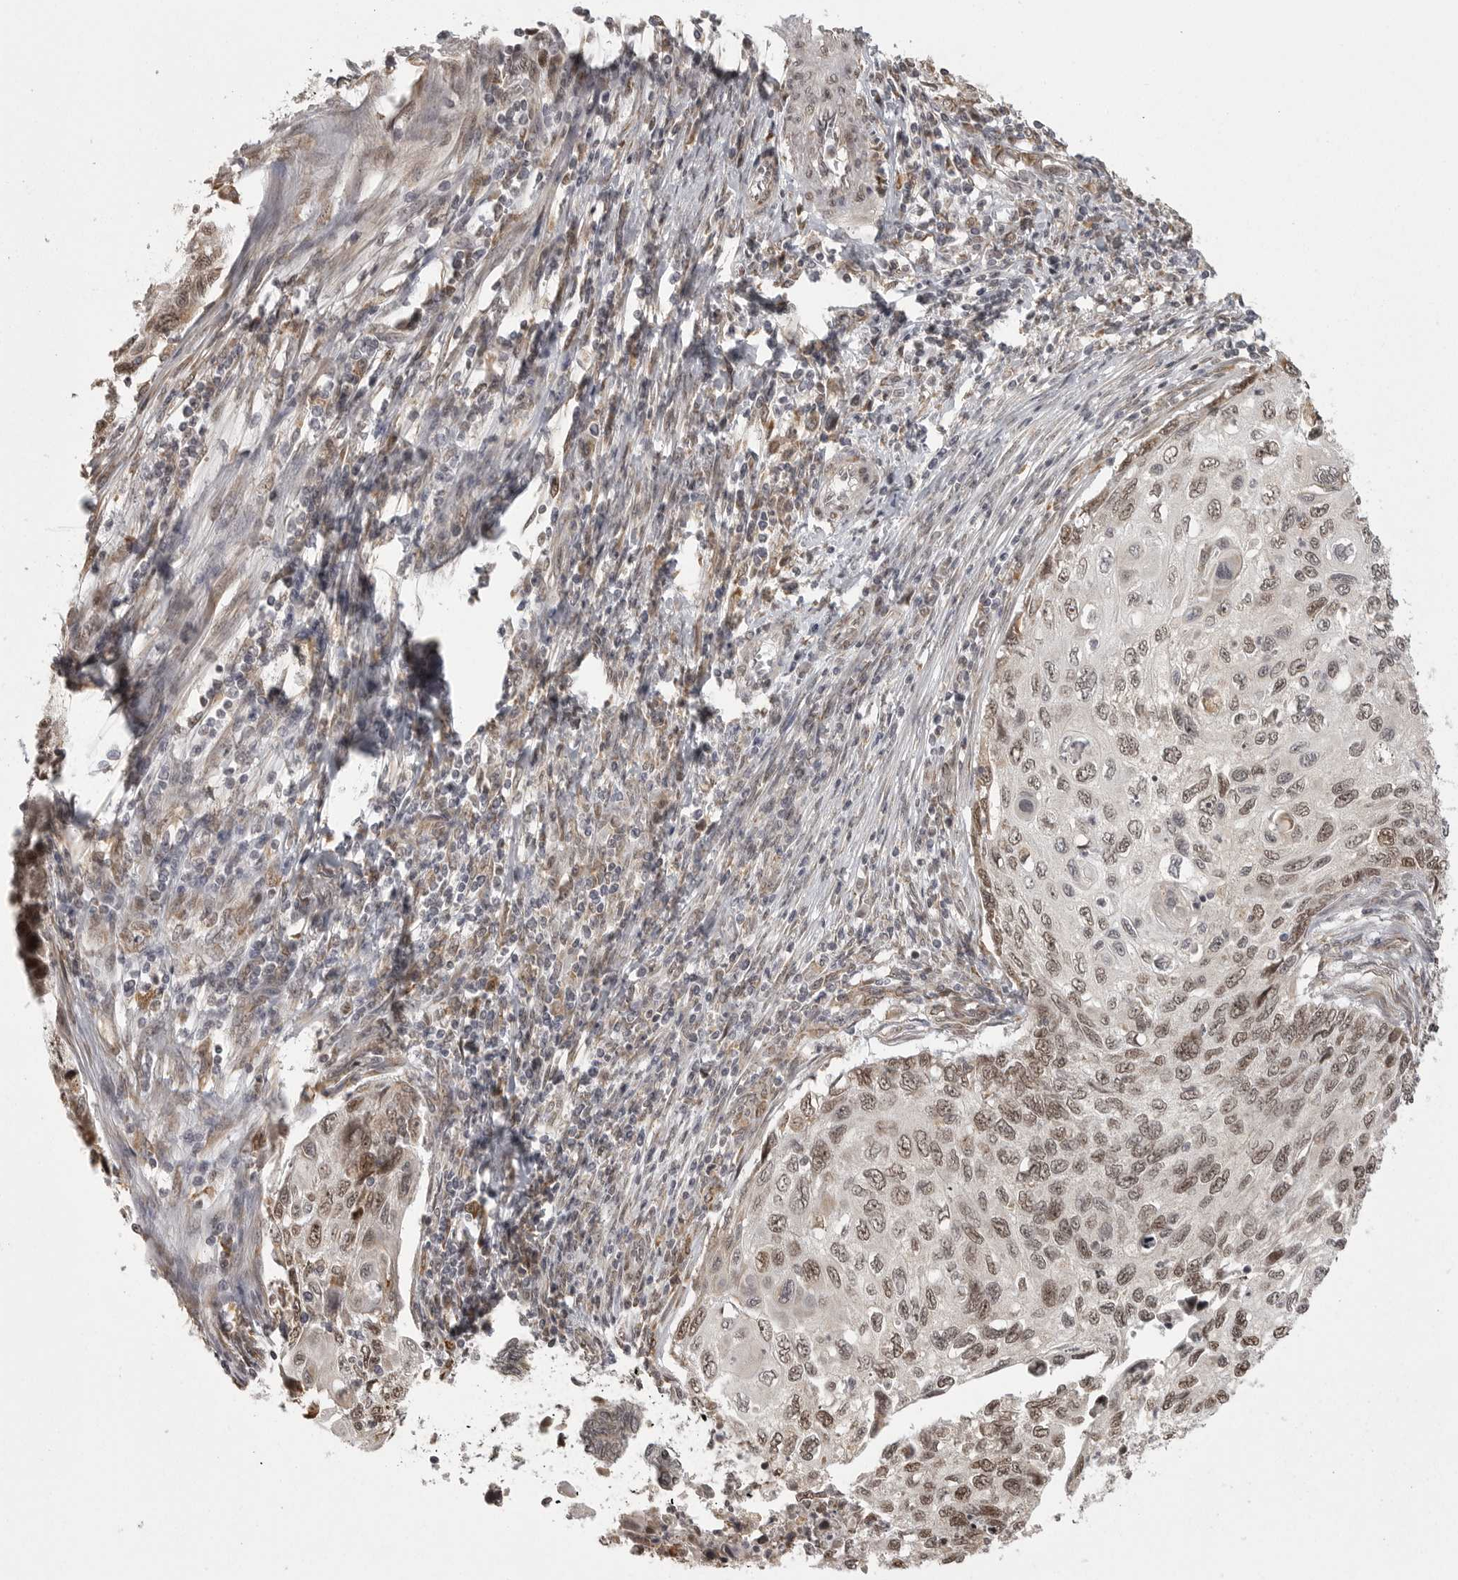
{"staining": {"intensity": "moderate", "quantity": ">75%", "location": "nuclear"}, "tissue": "cervical cancer", "cell_type": "Tumor cells", "image_type": "cancer", "snomed": [{"axis": "morphology", "description": "Squamous cell carcinoma, NOS"}, {"axis": "topography", "description": "Cervix"}], "caption": "Tumor cells reveal medium levels of moderate nuclear positivity in about >75% of cells in human cervical cancer. (DAB (3,3'-diaminobenzidine) IHC, brown staining for protein, blue staining for nuclei).", "gene": "ISG20L2", "patient": {"sex": "female", "age": 70}}